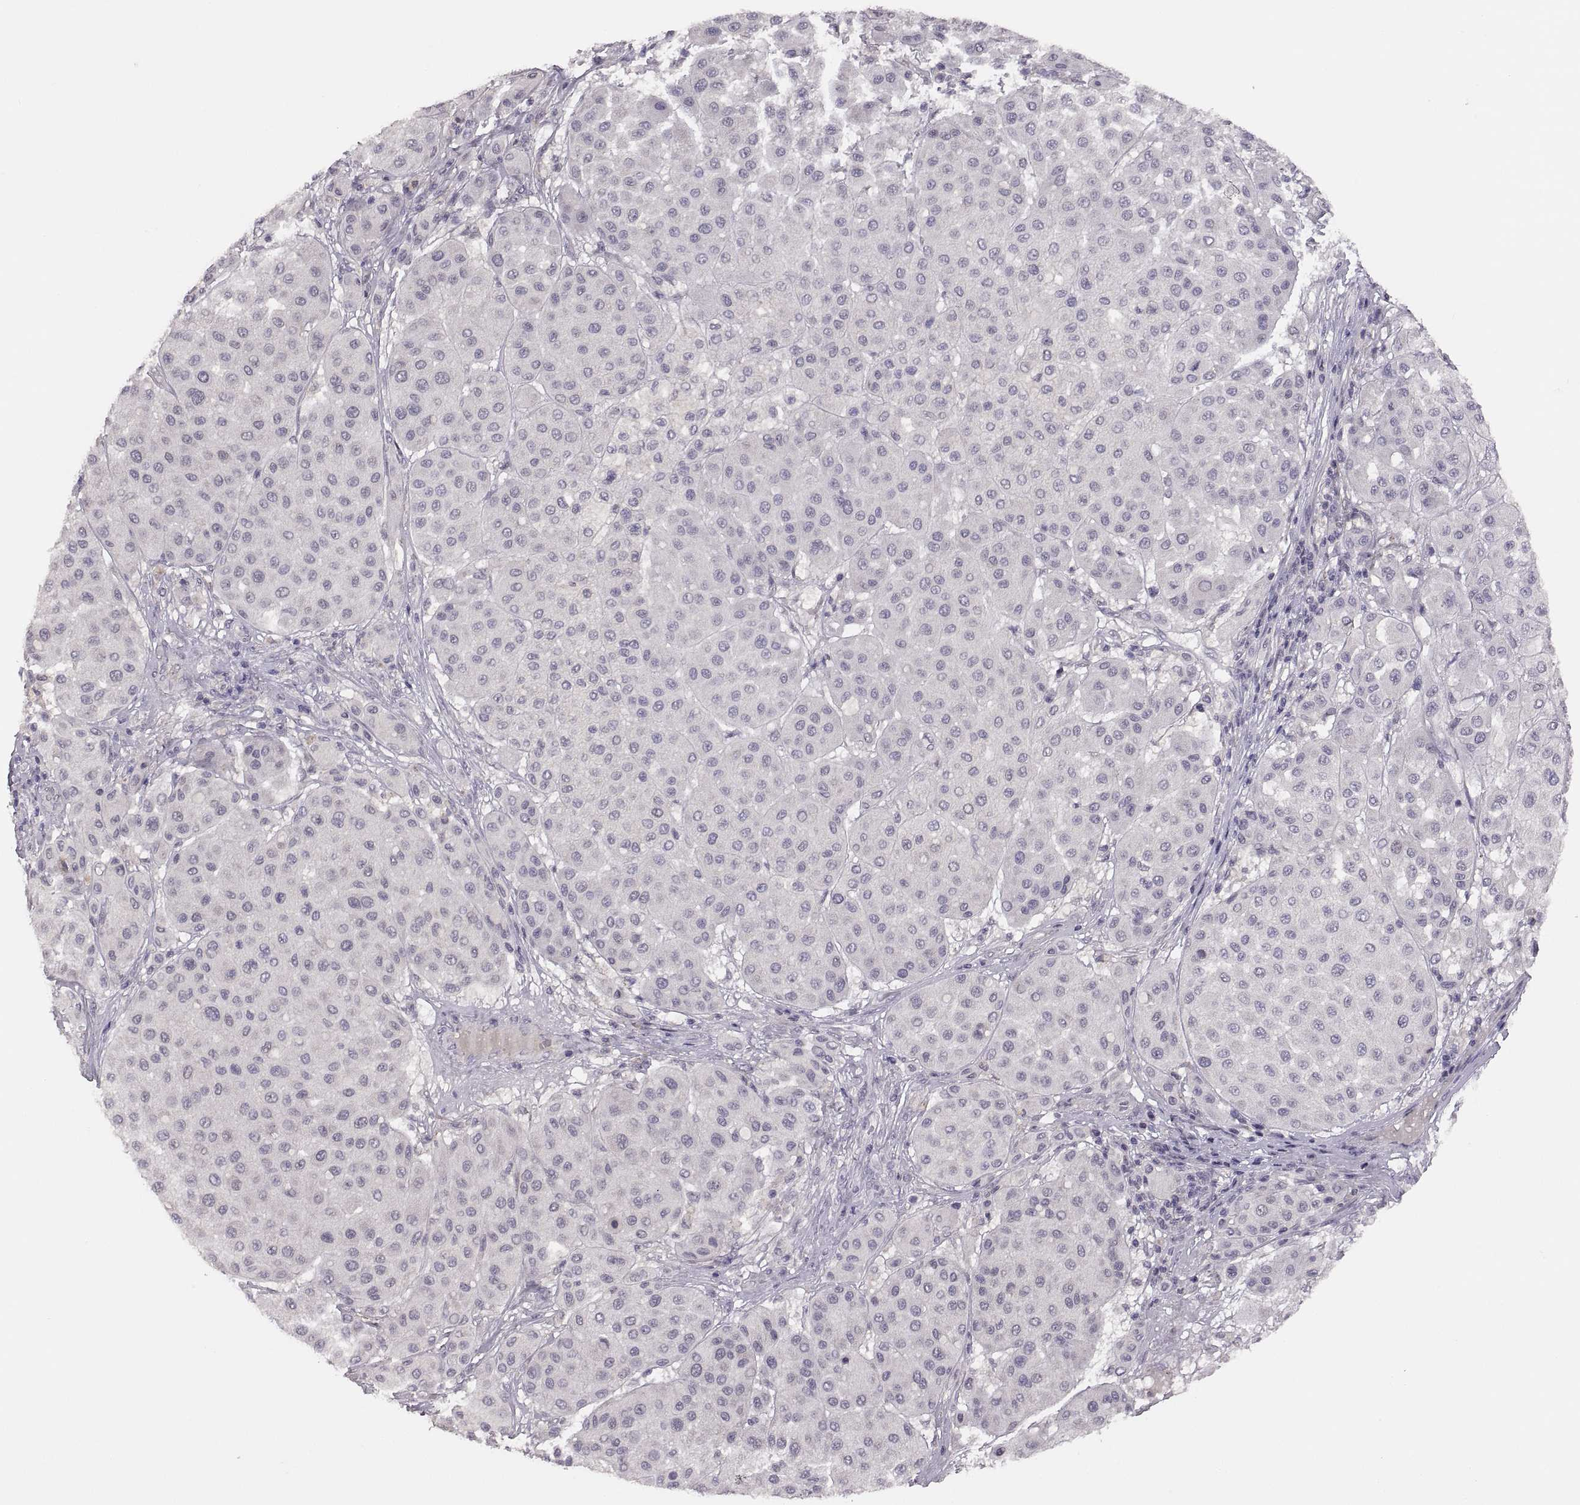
{"staining": {"intensity": "negative", "quantity": "none", "location": "none"}, "tissue": "melanoma", "cell_type": "Tumor cells", "image_type": "cancer", "snomed": [{"axis": "morphology", "description": "Malignant melanoma, Metastatic site"}, {"axis": "topography", "description": "Smooth muscle"}], "caption": "An immunohistochemistry (IHC) histopathology image of malignant melanoma (metastatic site) is shown. There is no staining in tumor cells of malignant melanoma (metastatic site).", "gene": "CDH2", "patient": {"sex": "male", "age": 41}}